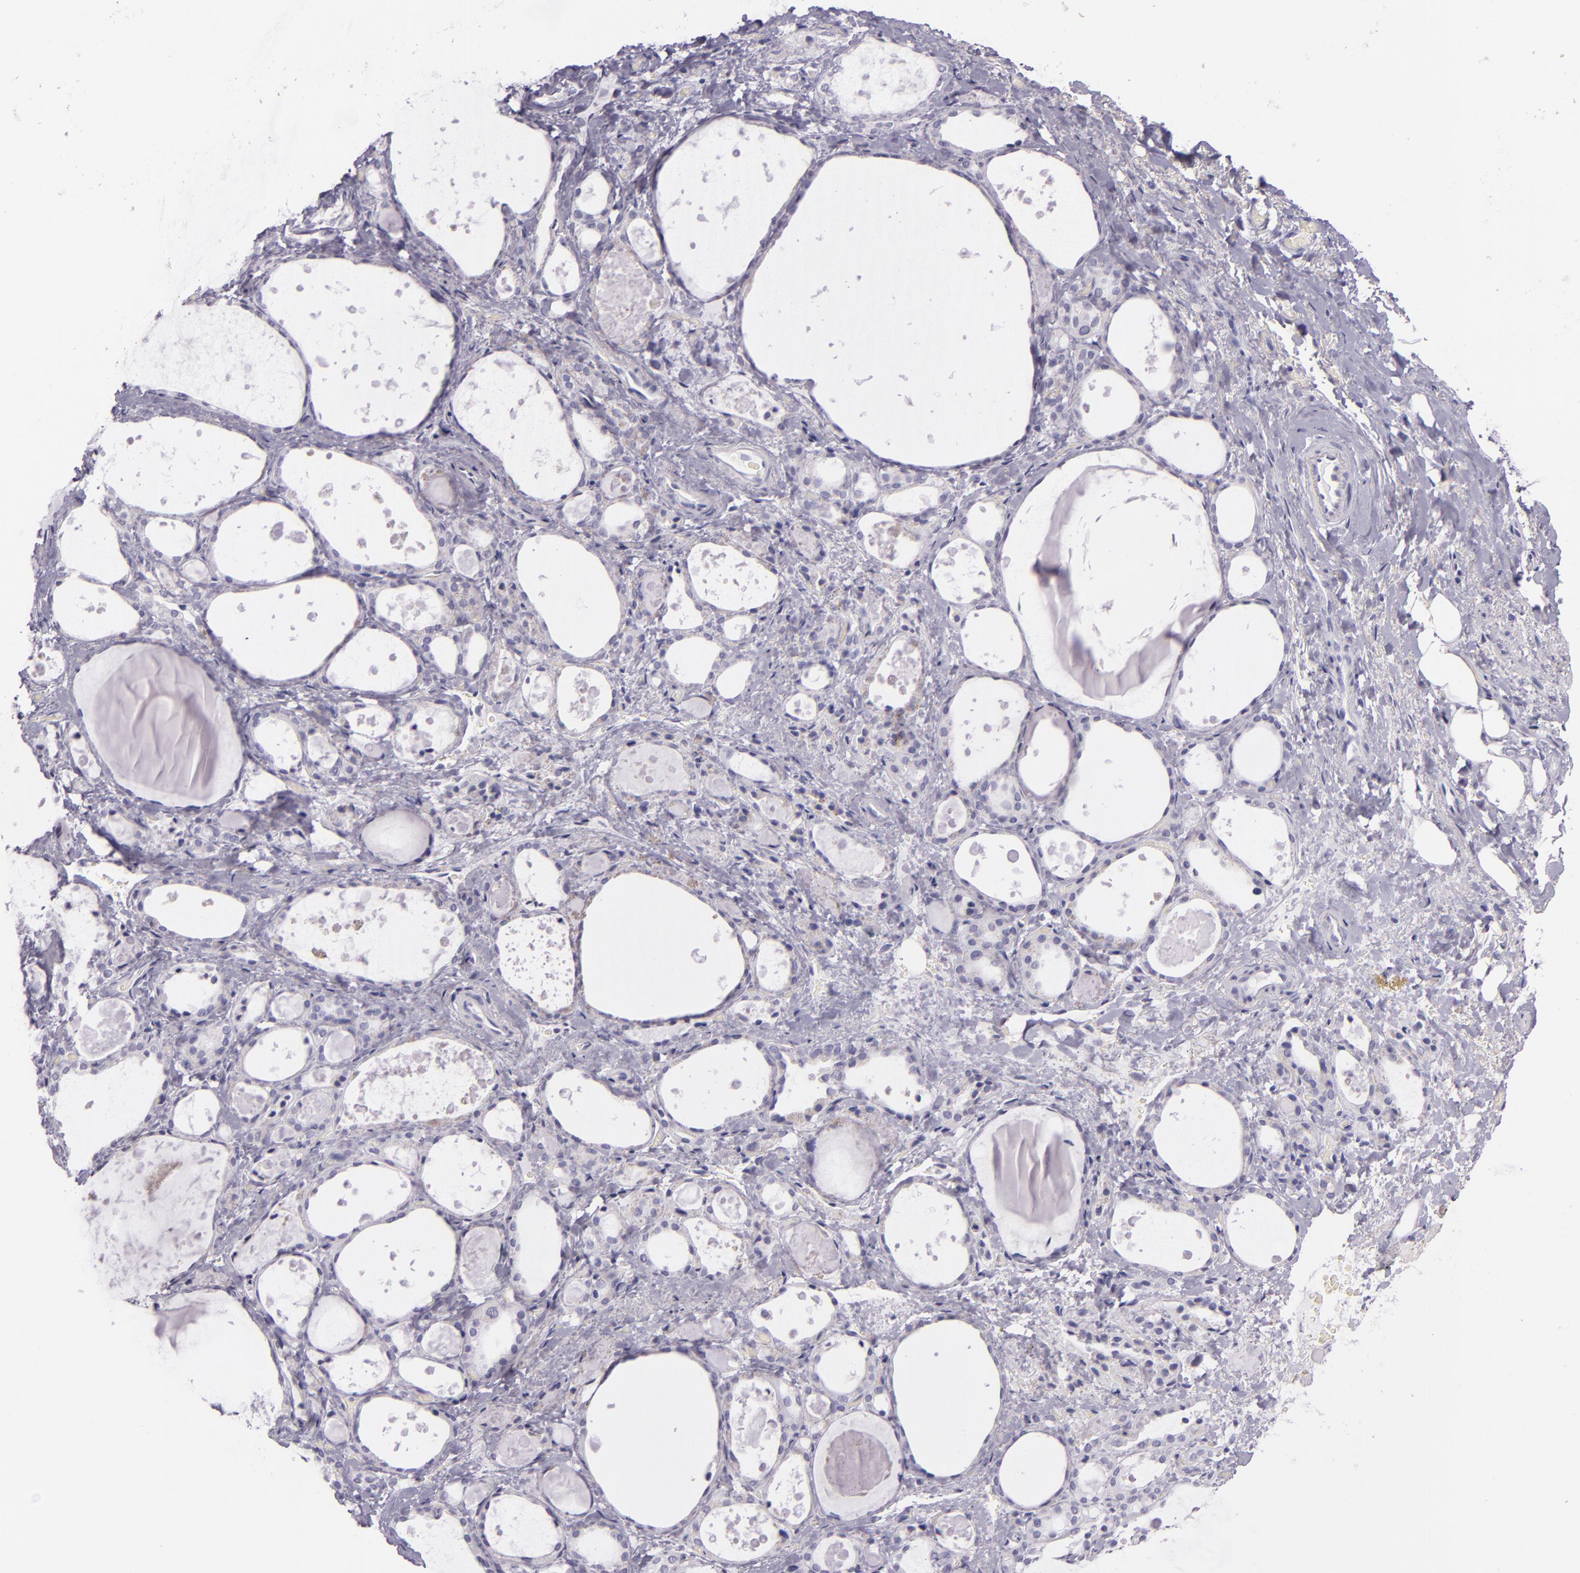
{"staining": {"intensity": "negative", "quantity": "none", "location": "none"}, "tissue": "thyroid gland", "cell_type": "Glandular cells", "image_type": "normal", "snomed": [{"axis": "morphology", "description": "Normal tissue, NOS"}, {"axis": "topography", "description": "Thyroid gland"}], "caption": "The IHC histopathology image has no significant expression in glandular cells of thyroid gland. The staining was performed using DAB (3,3'-diaminobenzidine) to visualize the protein expression in brown, while the nuclei were stained in blue with hematoxylin (Magnification: 20x).", "gene": "INA", "patient": {"sex": "female", "age": 75}}